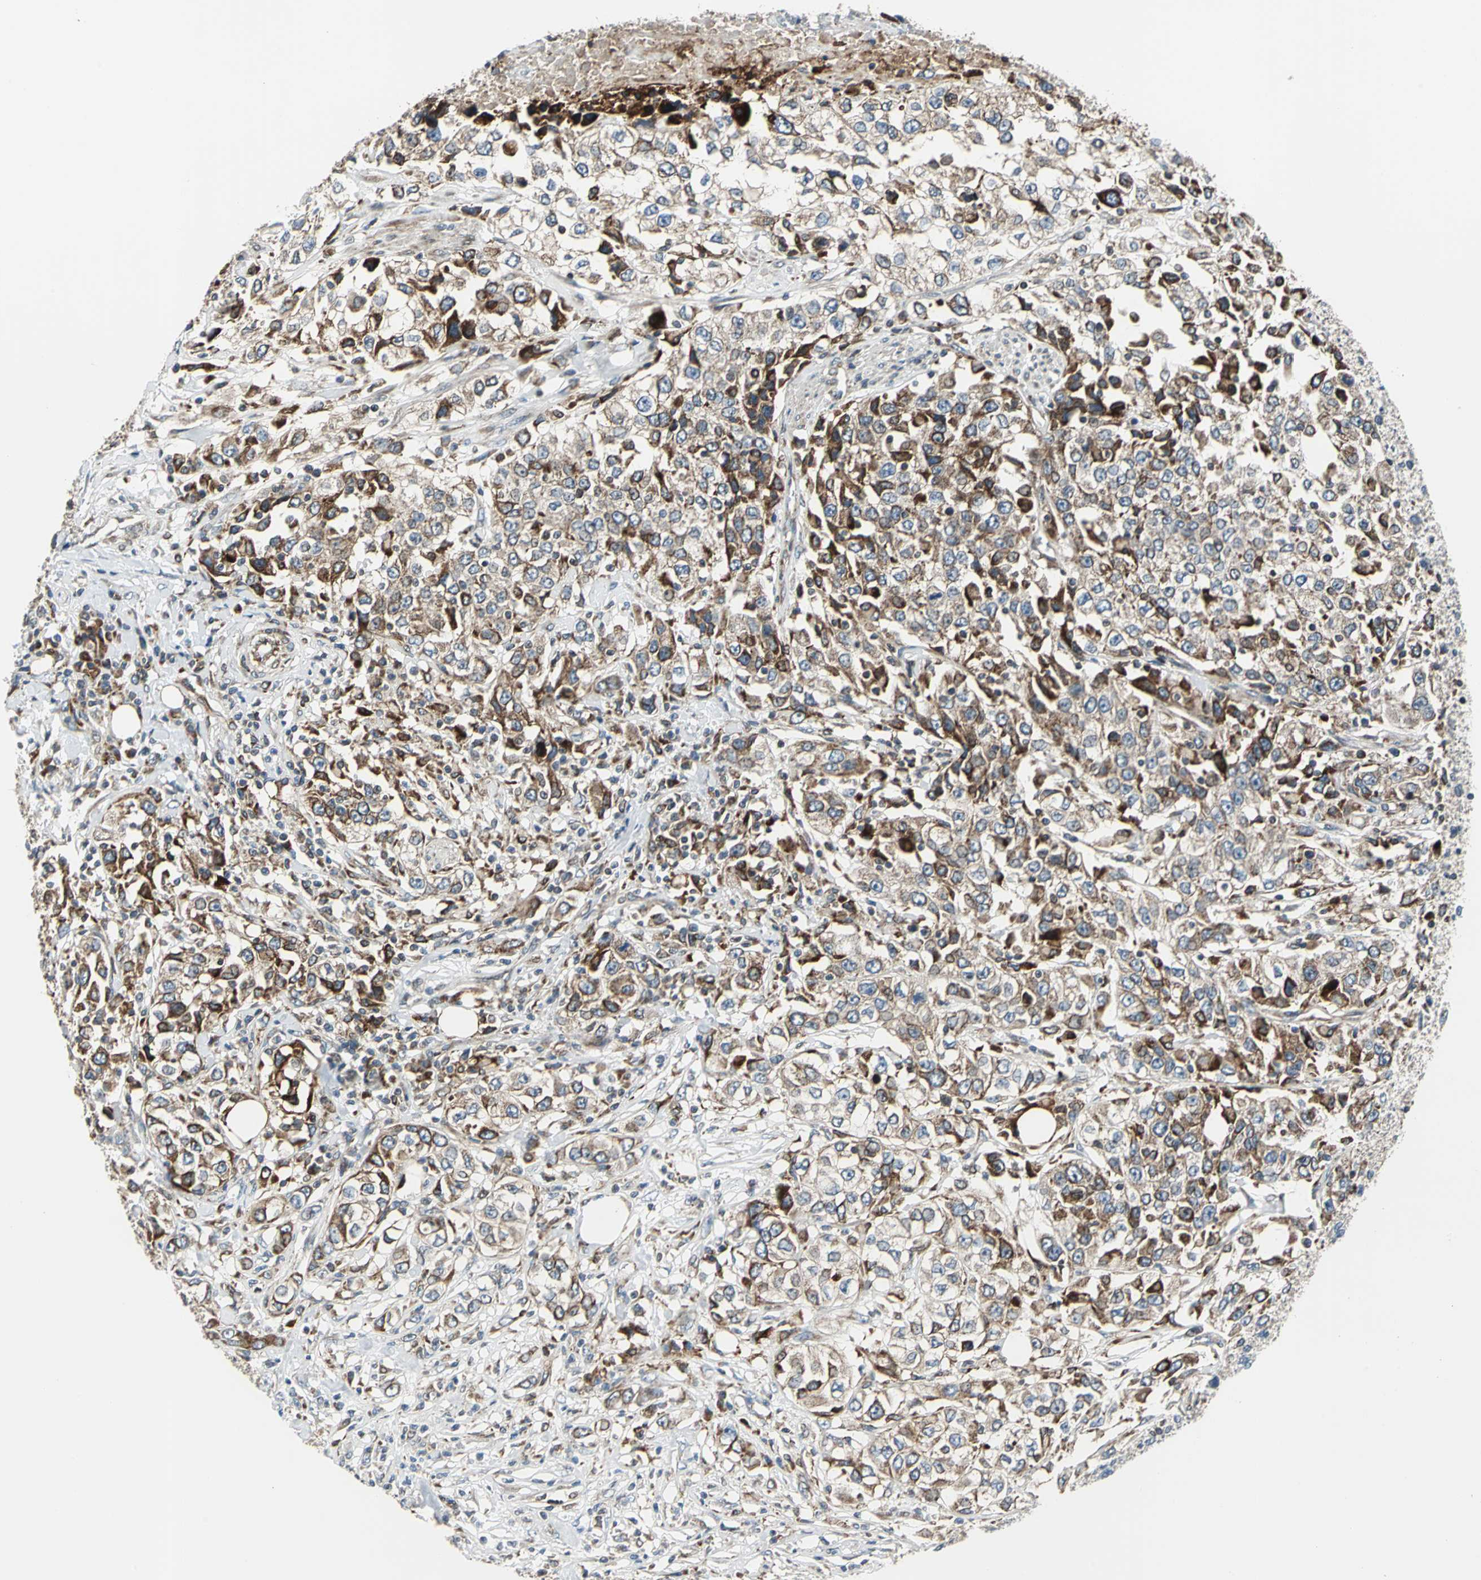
{"staining": {"intensity": "strong", "quantity": "25%-75%", "location": "cytoplasmic/membranous"}, "tissue": "urothelial cancer", "cell_type": "Tumor cells", "image_type": "cancer", "snomed": [{"axis": "morphology", "description": "Urothelial carcinoma, High grade"}, {"axis": "topography", "description": "Urinary bladder"}], "caption": "The image exhibits staining of urothelial carcinoma (high-grade), revealing strong cytoplasmic/membranous protein staining (brown color) within tumor cells.", "gene": "HTATIP2", "patient": {"sex": "female", "age": 80}}